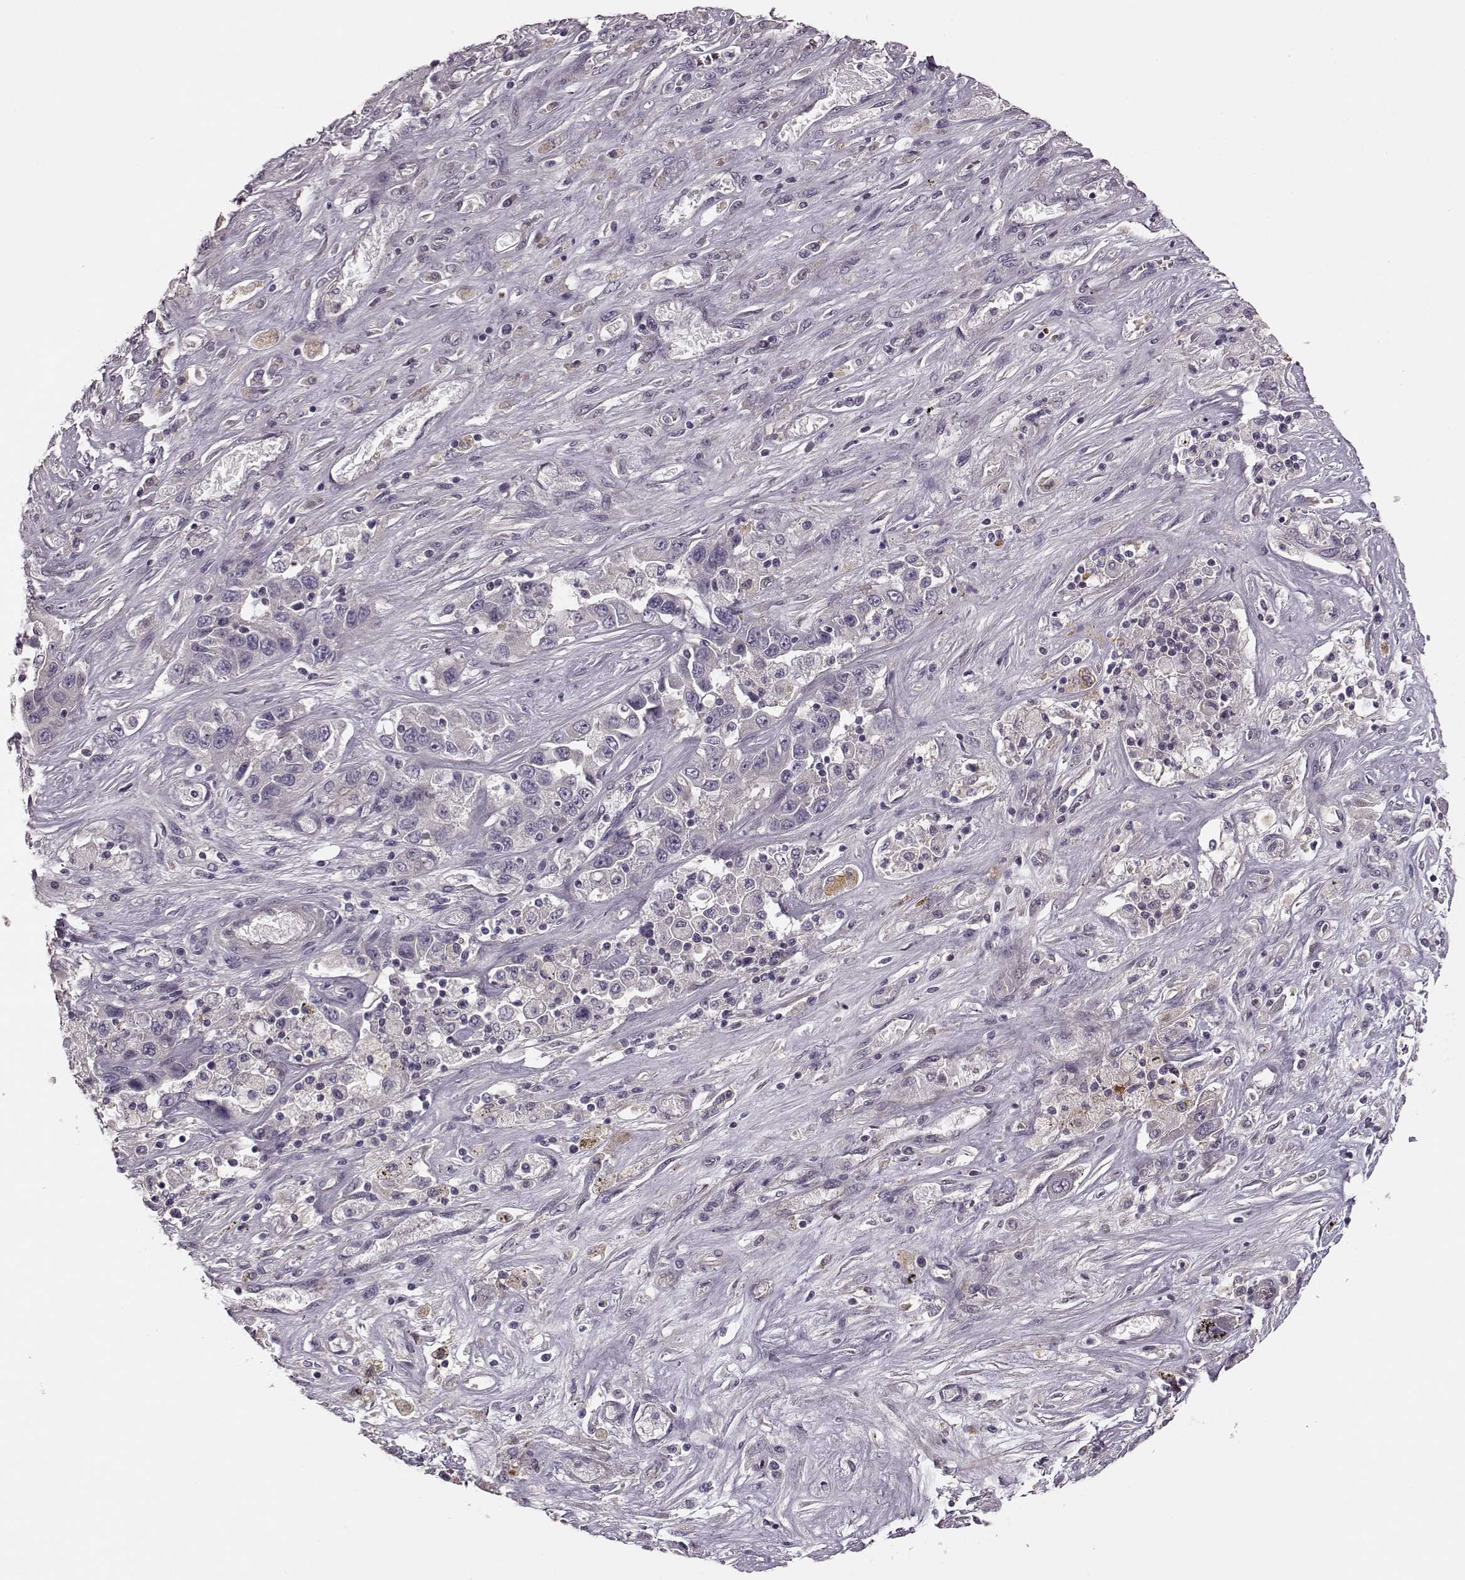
{"staining": {"intensity": "negative", "quantity": "none", "location": "none"}, "tissue": "liver cancer", "cell_type": "Tumor cells", "image_type": "cancer", "snomed": [{"axis": "morphology", "description": "Cholangiocarcinoma"}, {"axis": "topography", "description": "Liver"}], "caption": "Protein analysis of liver cholangiocarcinoma demonstrates no significant expression in tumor cells. The staining is performed using DAB (3,3'-diaminobenzidine) brown chromogen with nuclei counter-stained in using hematoxylin.", "gene": "MTR", "patient": {"sex": "female", "age": 52}}